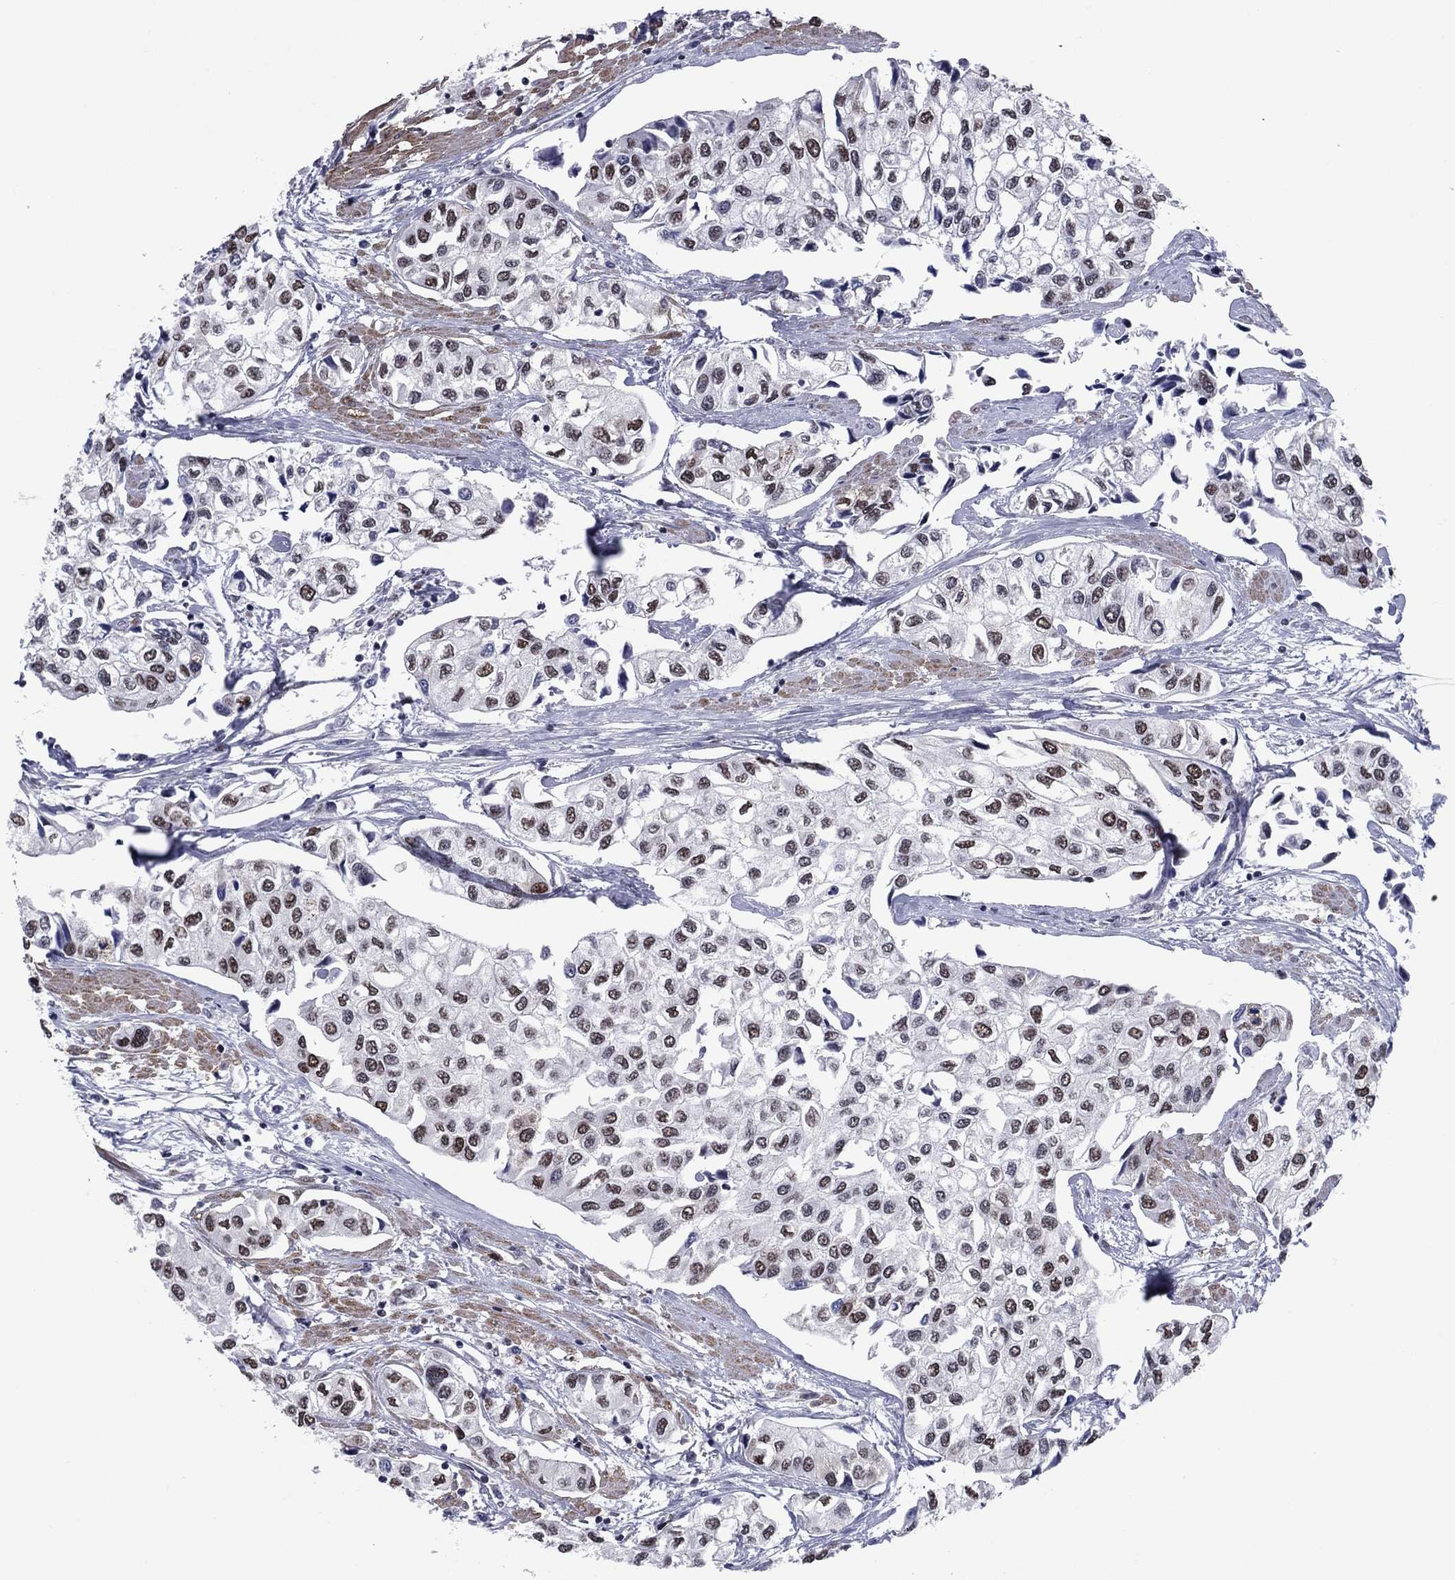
{"staining": {"intensity": "weak", "quantity": "25%-75%", "location": "nuclear"}, "tissue": "urothelial cancer", "cell_type": "Tumor cells", "image_type": "cancer", "snomed": [{"axis": "morphology", "description": "Urothelial carcinoma, High grade"}, {"axis": "topography", "description": "Urinary bladder"}], "caption": "This photomicrograph shows IHC staining of urothelial cancer, with low weak nuclear positivity in approximately 25%-75% of tumor cells.", "gene": "TYMS", "patient": {"sex": "male", "age": 73}}